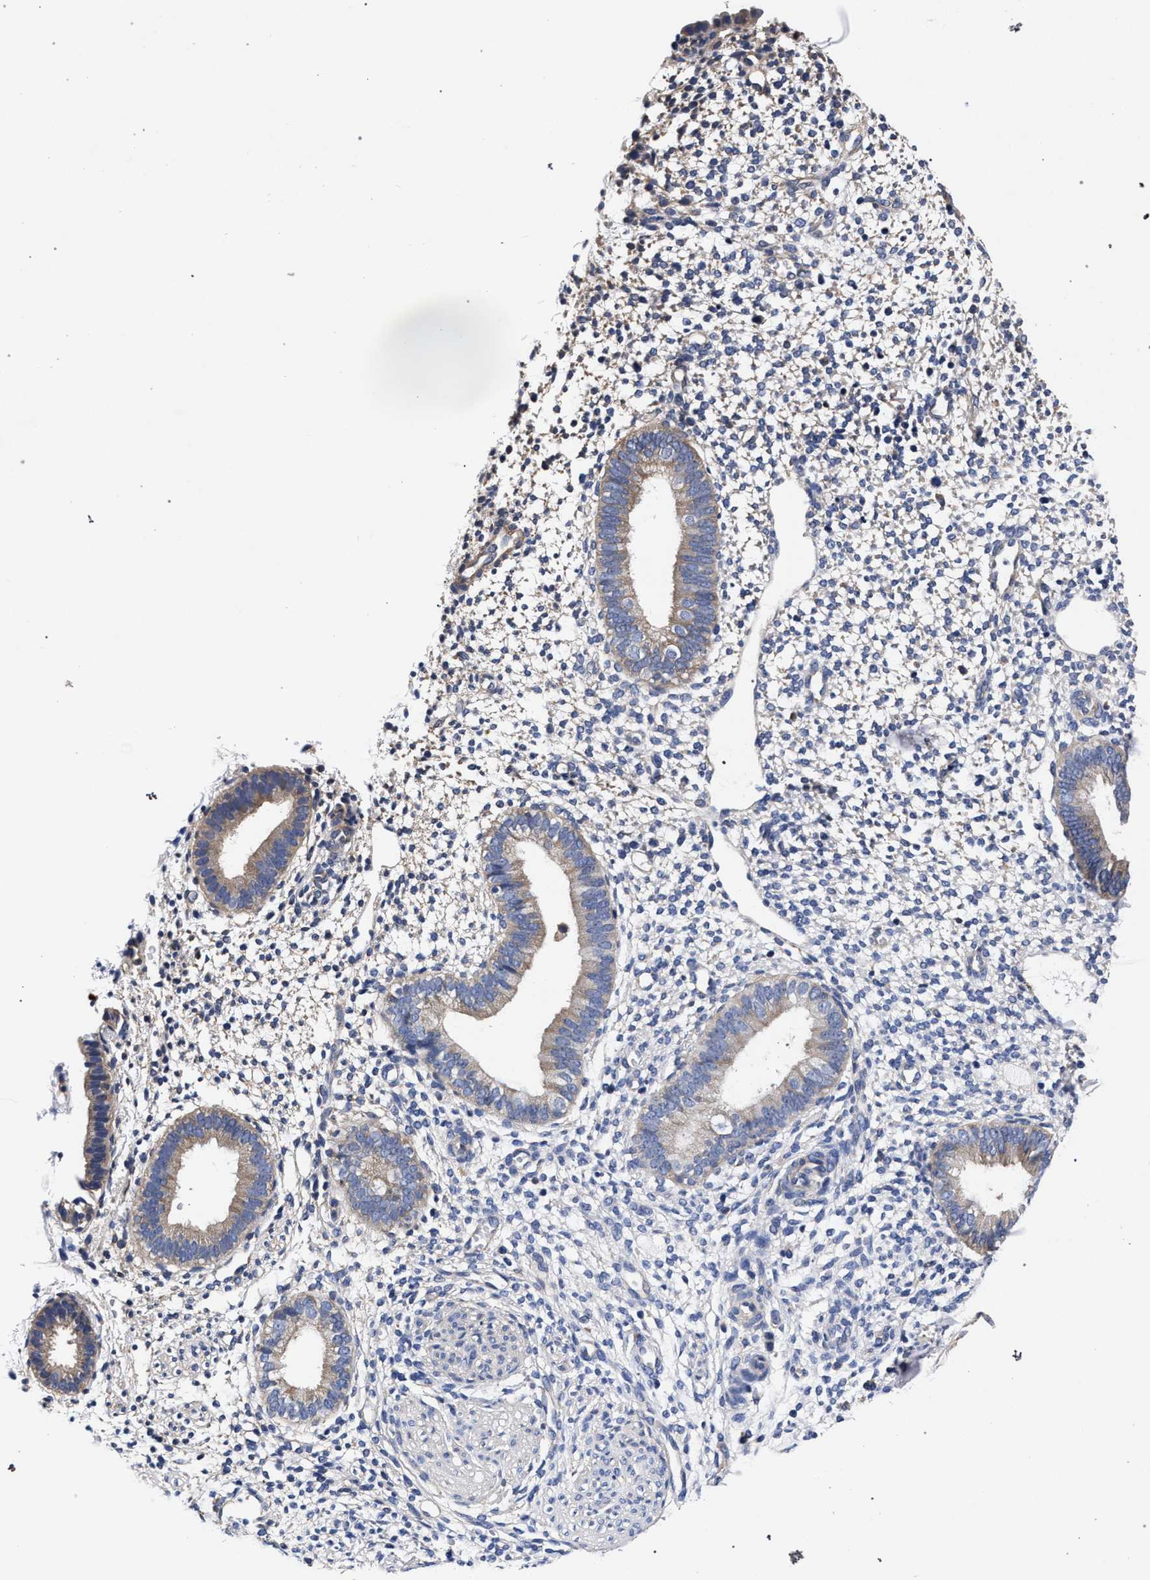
{"staining": {"intensity": "weak", "quantity": "<25%", "location": "cytoplasmic/membranous"}, "tissue": "endometrium", "cell_type": "Cells in endometrial stroma", "image_type": "normal", "snomed": [{"axis": "morphology", "description": "Normal tissue, NOS"}, {"axis": "topography", "description": "Endometrium"}], "caption": "Protein analysis of benign endometrium reveals no significant staining in cells in endometrial stroma. (DAB (3,3'-diaminobenzidine) immunohistochemistry visualized using brightfield microscopy, high magnification).", "gene": "CFAP95", "patient": {"sex": "female", "age": 46}}